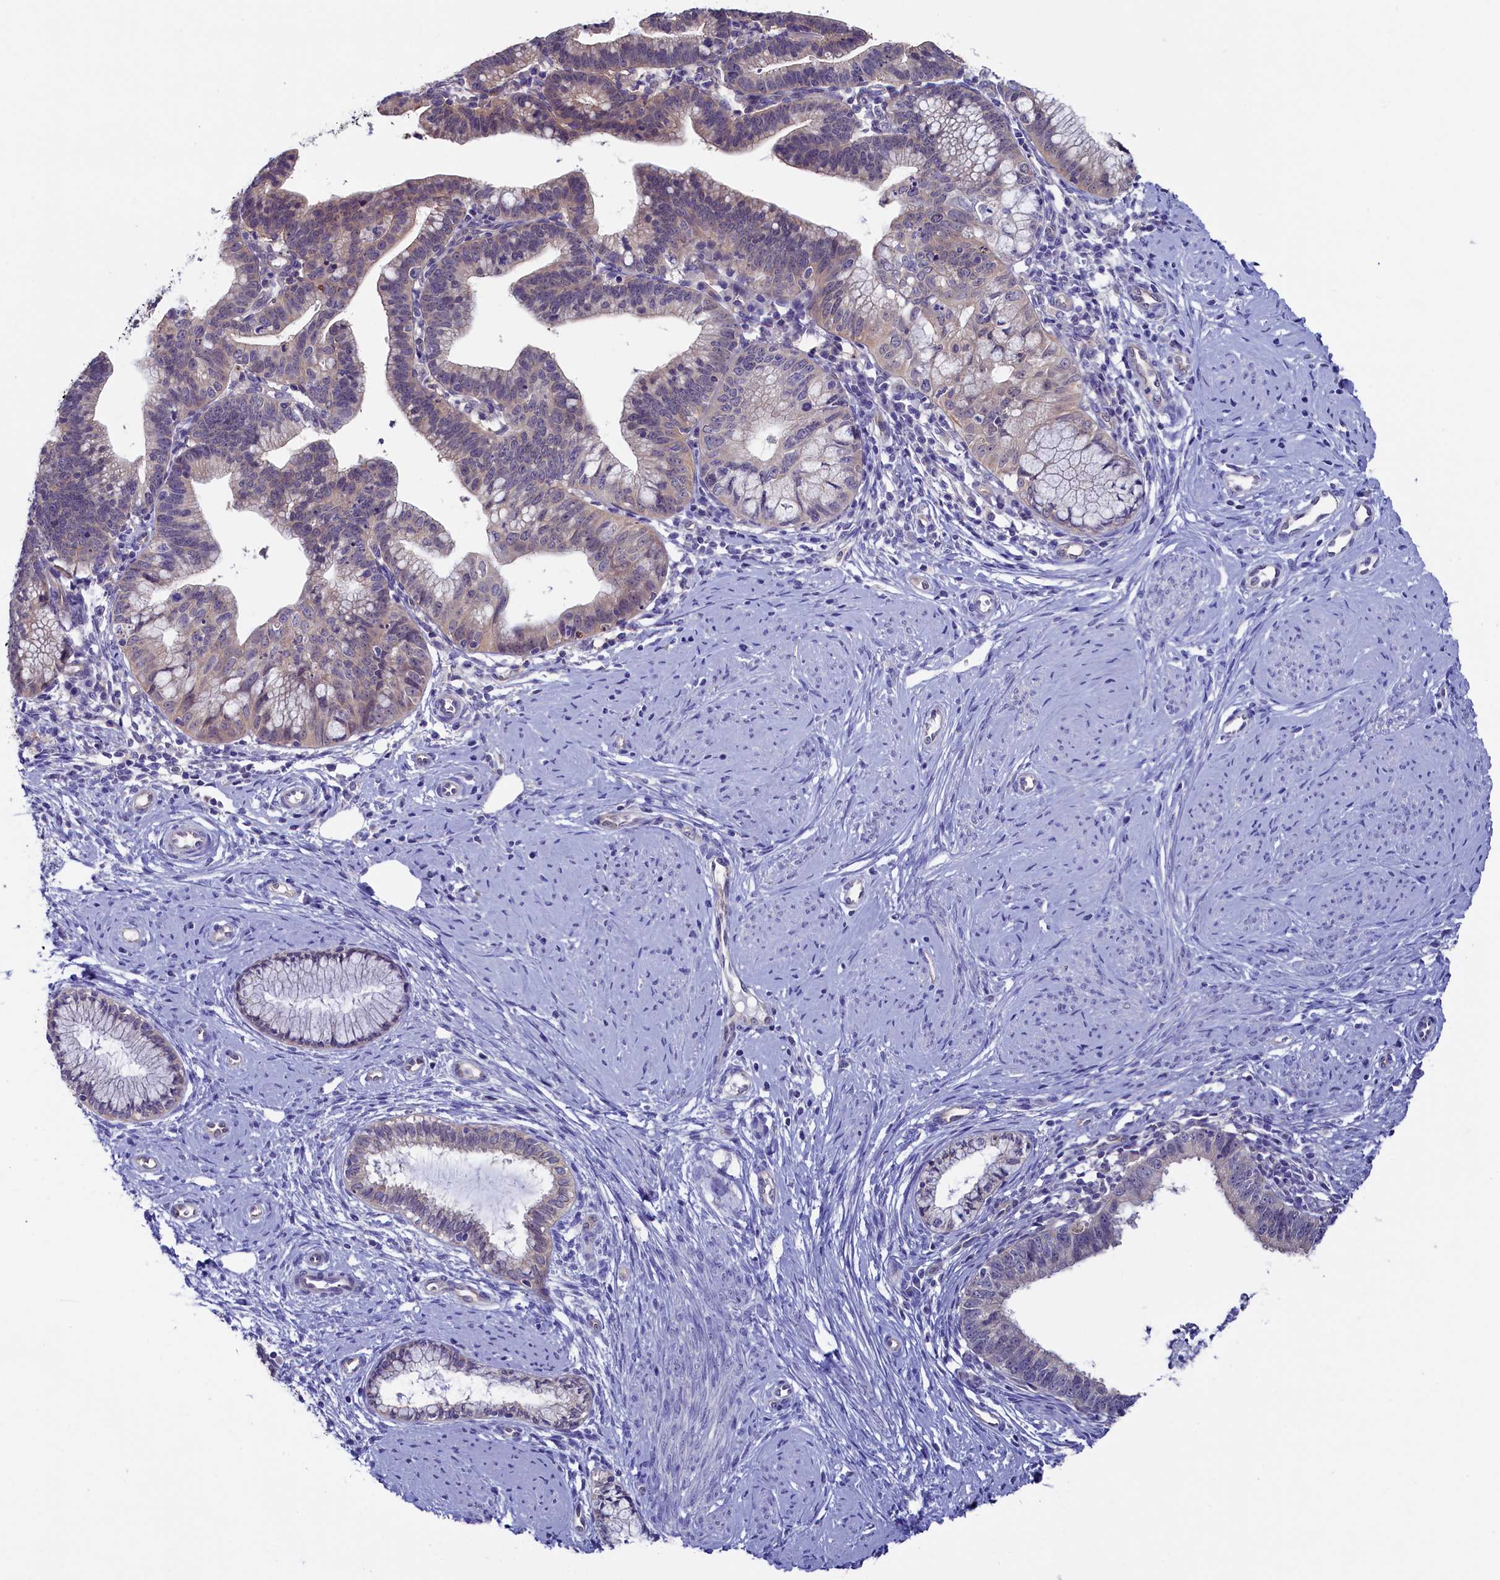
{"staining": {"intensity": "weak", "quantity": "<25%", "location": "cytoplasmic/membranous"}, "tissue": "cervical cancer", "cell_type": "Tumor cells", "image_type": "cancer", "snomed": [{"axis": "morphology", "description": "Adenocarcinoma, NOS"}, {"axis": "topography", "description": "Cervix"}], "caption": "There is no significant staining in tumor cells of cervical cancer (adenocarcinoma).", "gene": "CIAPIN1", "patient": {"sex": "female", "age": 36}}